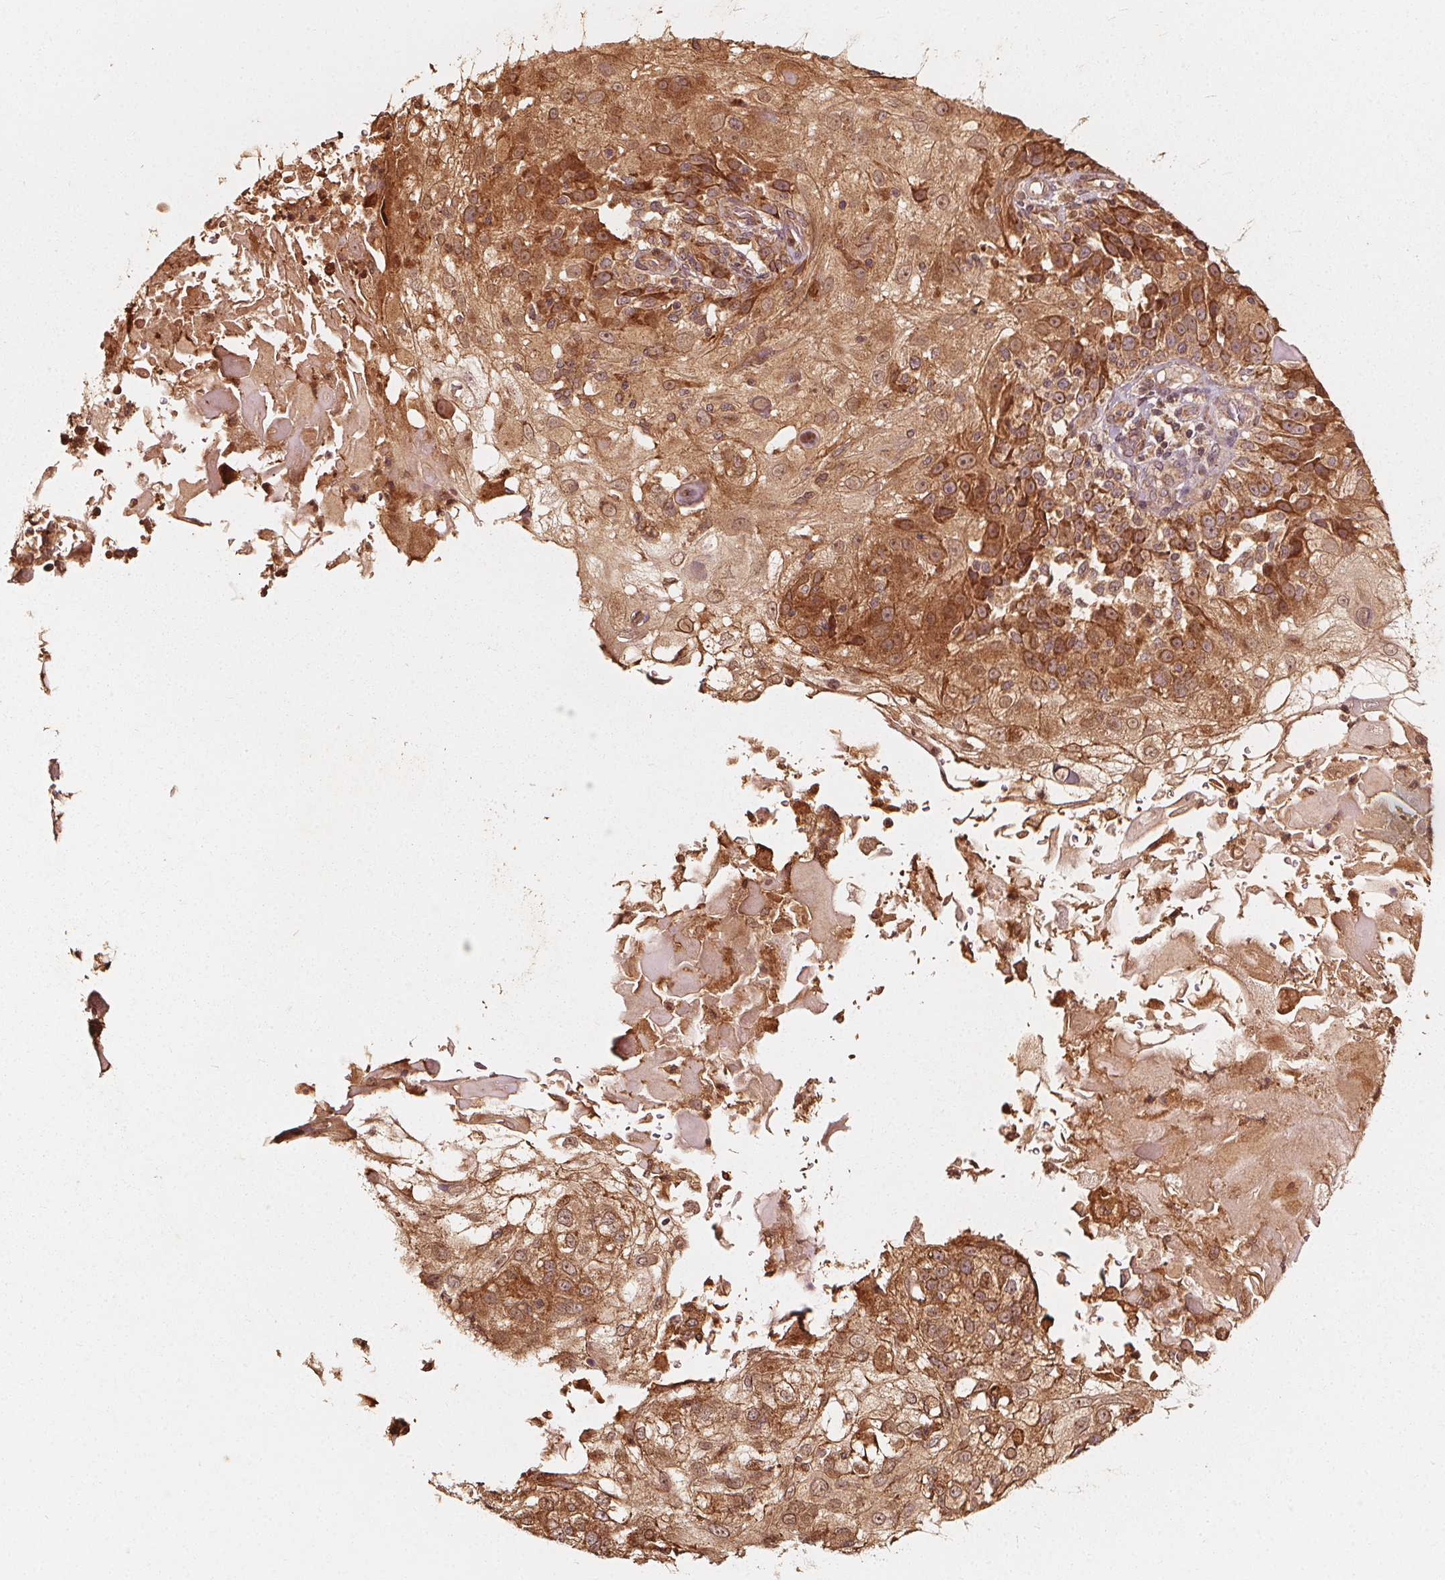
{"staining": {"intensity": "moderate", "quantity": ">75%", "location": "cytoplasmic/membranous"}, "tissue": "skin cancer", "cell_type": "Tumor cells", "image_type": "cancer", "snomed": [{"axis": "morphology", "description": "Normal tissue, NOS"}, {"axis": "morphology", "description": "Squamous cell carcinoma, NOS"}, {"axis": "topography", "description": "Skin"}], "caption": "About >75% of tumor cells in skin squamous cell carcinoma reveal moderate cytoplasmic/membranous protein positivity as visualized by brown immunohistochemical staining.", "gene": "NPC1", "patient": {"sex": "female", "age": 83}}